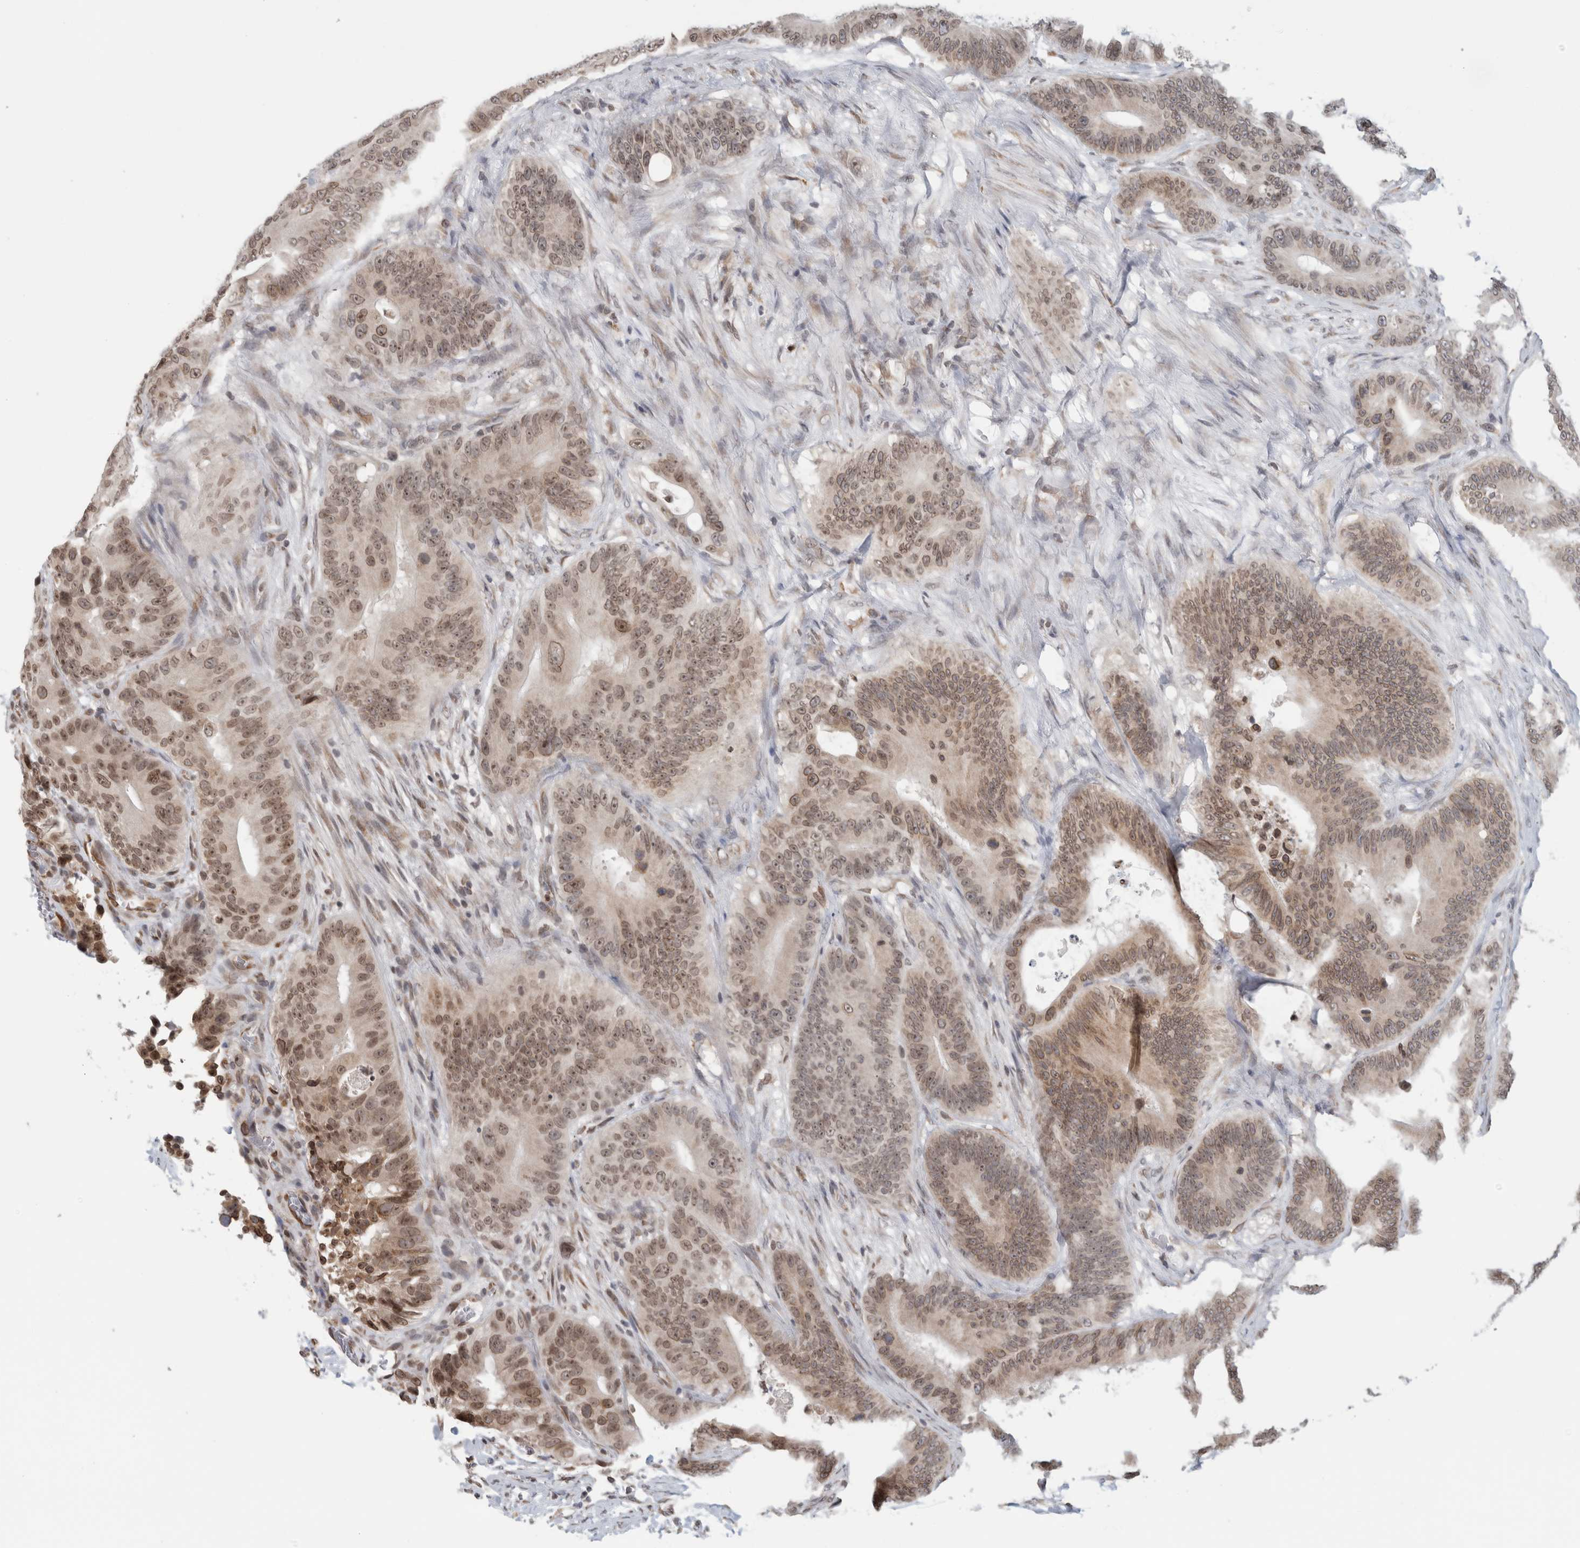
{"staining": {"intensity": "moderate", "quantity": ">75%", "location": "cytoplasmic/membranous,nuclear"}, "tissue": "colorectal cancer", "cell_type": "Tumor cells", "image_type": "cancer", "snomed": [{"axis": "morphology", "description": "Adenocarcinoma, NOS"}, {"axis": "topography", "description": "Colon"}], "caption": "The histopathology image demonstrates a brown stain indicating the presence of a protein in the cytoplasmic/membranous and nuclear of tumor cells in colorectal cancer (adenocarcinoma).", "gene": "RBMX2", "patient": {"sex": "male", "age": 83}}